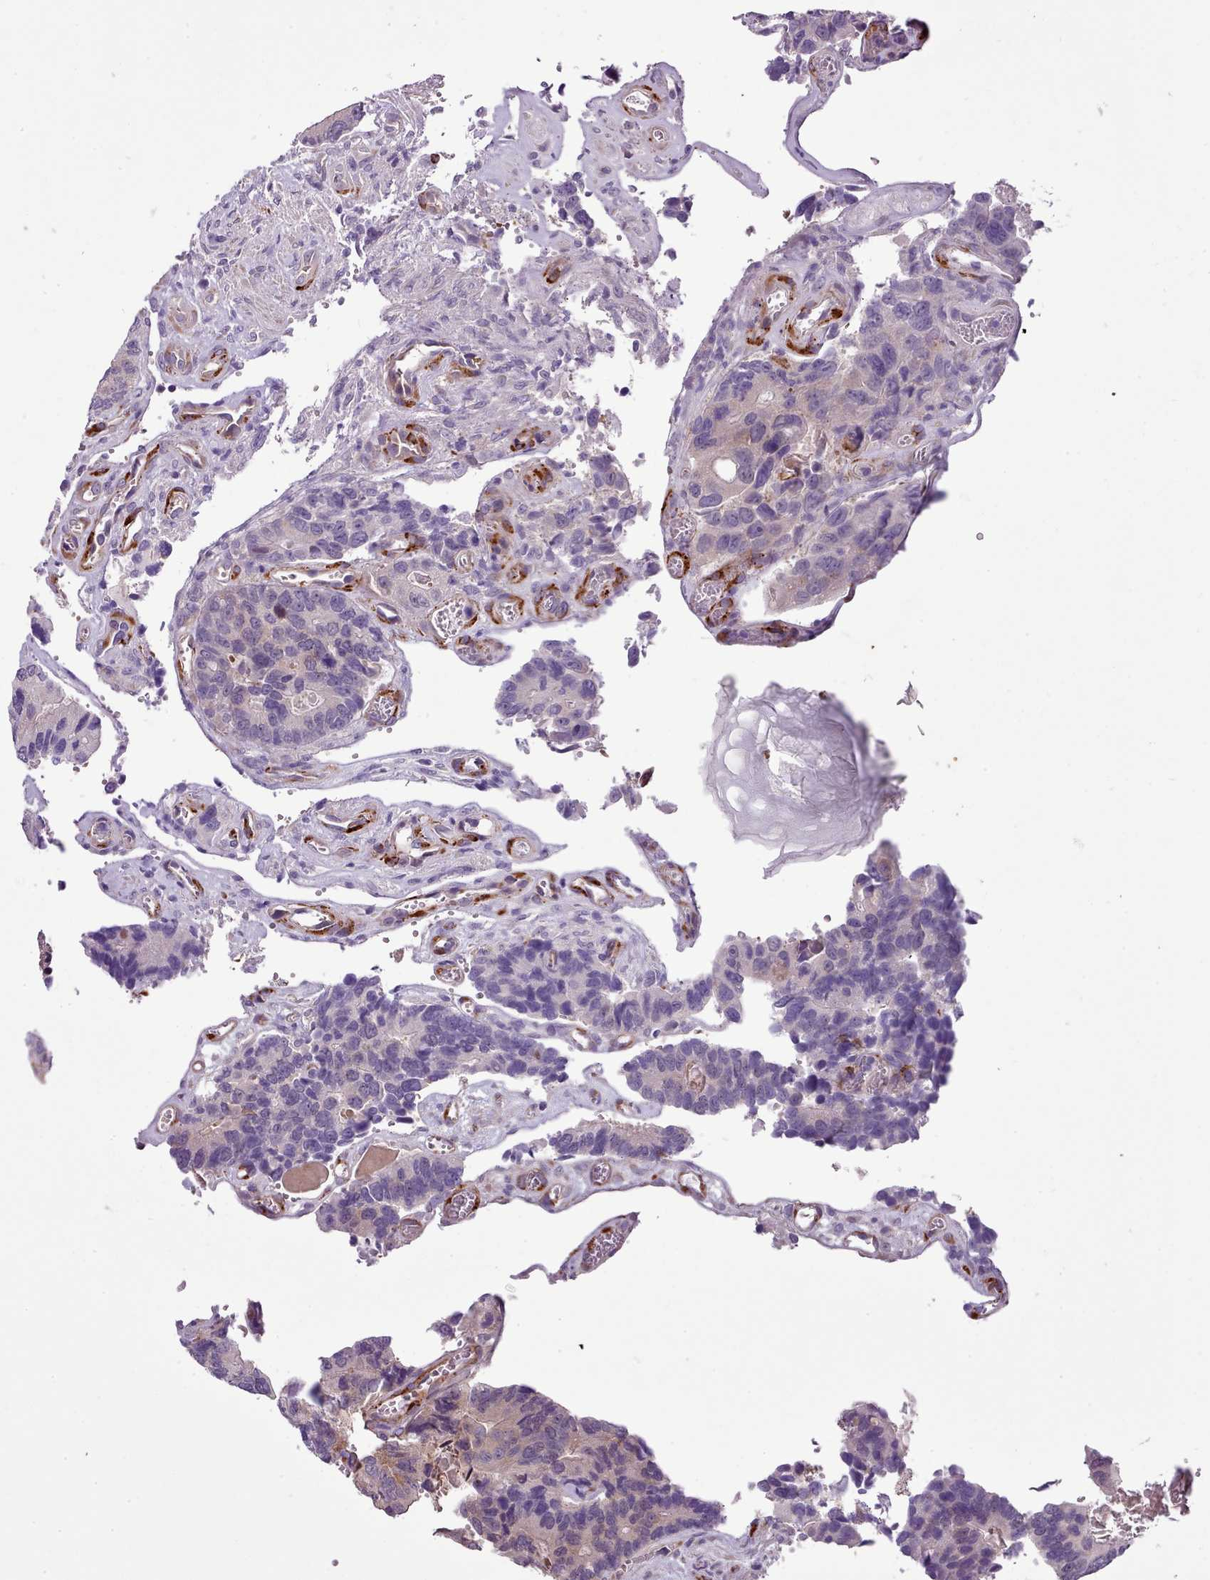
{"staining": {"intensity": "negative", "quantity": "none", "location": "none"}, "tissue": "colorectal cancer", "cell_type": "Tumor cells", "image_type": "cancer", "snomed": [{"axis": "morphology", "description": "Adenocarcinoma, NOS"}, {"axis": "topography", "description": "Colon"}], "caption": "Immunohistochemistry (IHC) photomicrograph of neoplastic tissue: colorectal cancer stained with DAB (3,3'-diaminobenzidine) shows no significant protein staining in tumor cells.", "gene": "SETX", "patient": {"sex": "male", "age": 84}}